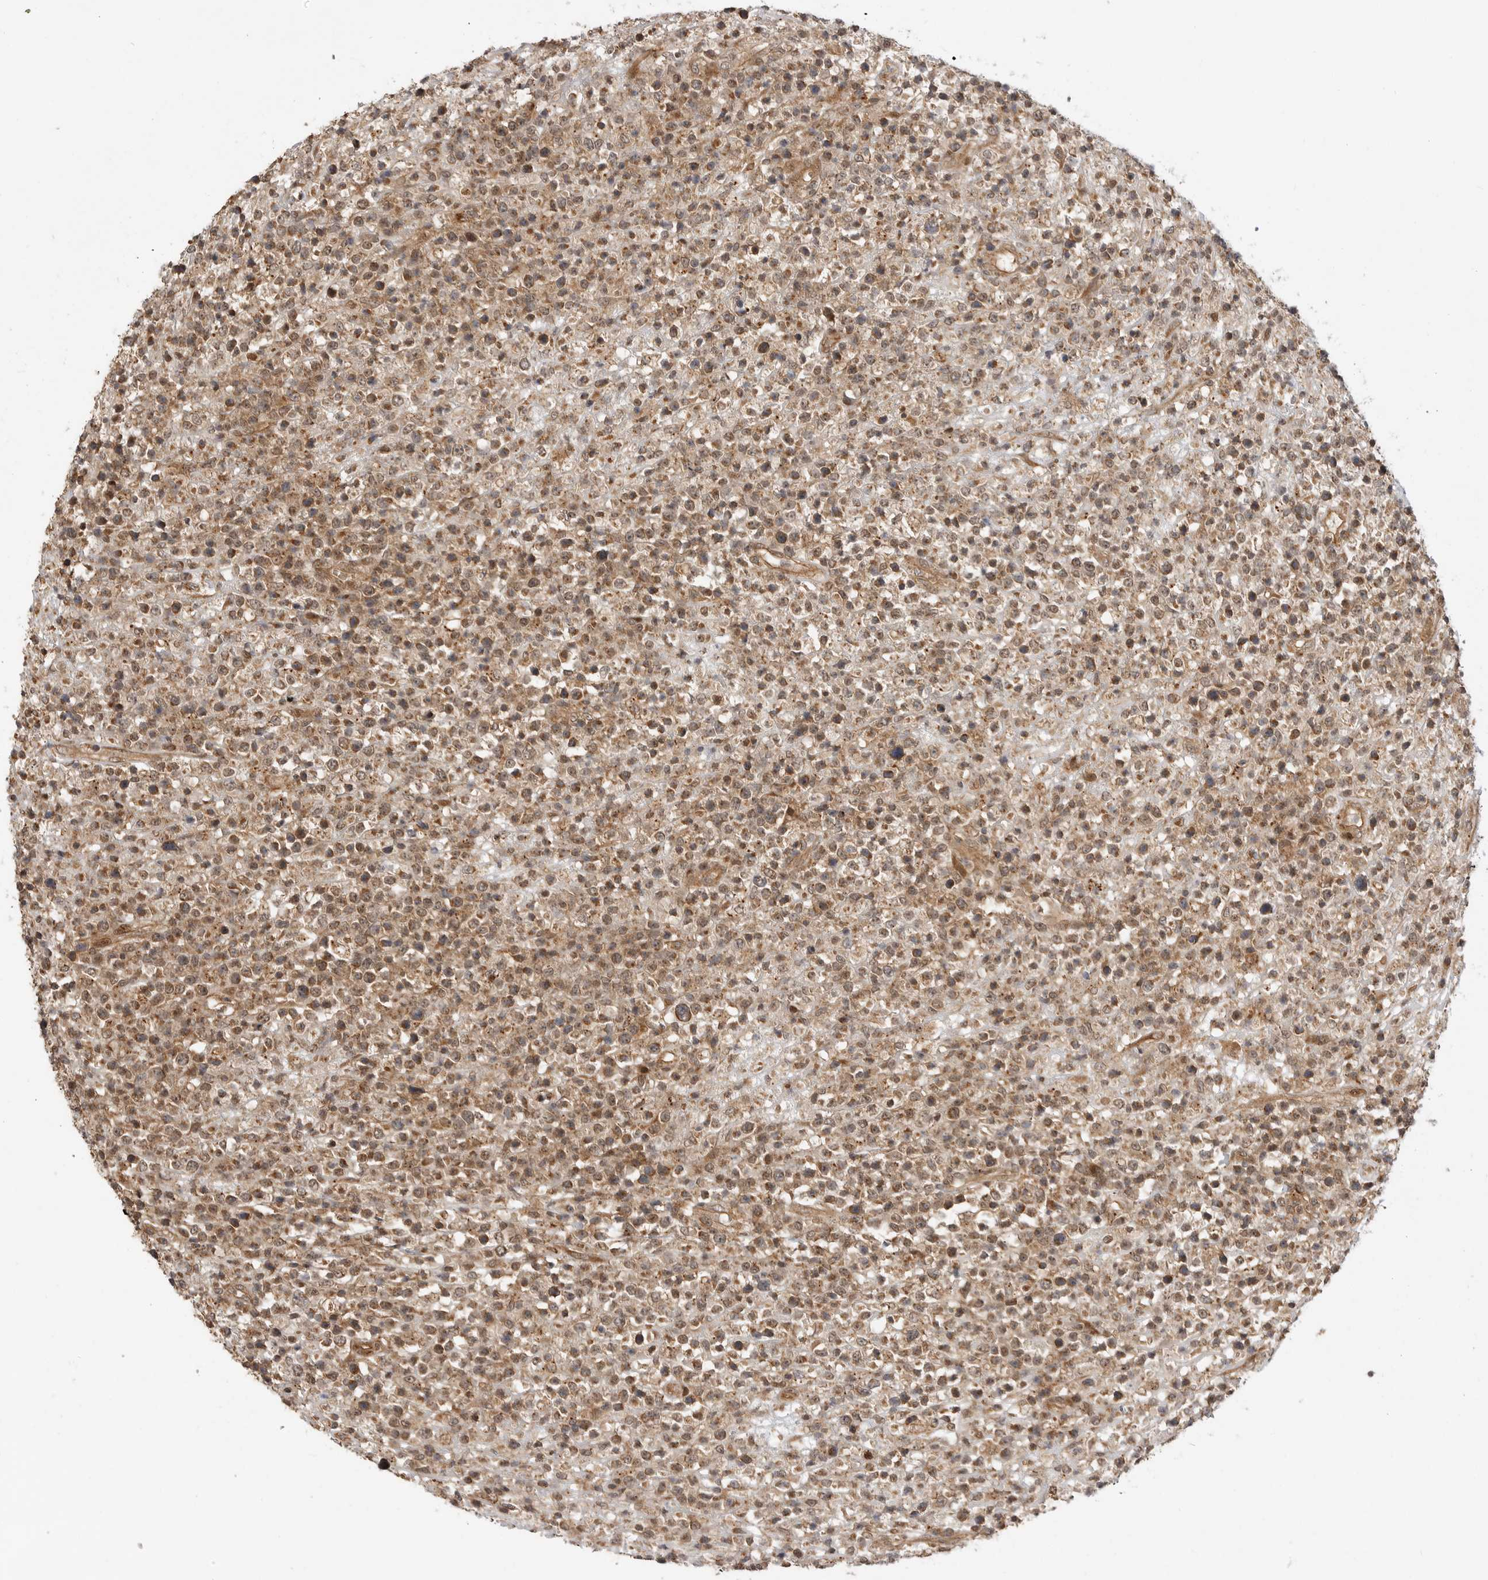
{"staining": {"intensity": "weak", "quantity": ">75%", "location": "cytoplasmic/membranous"}, "tissue": "lymphoma", "cell_type": "Tumor cells", "image_type": "cancer", "snomed": [{"axis": "morphology", "description": "Malignant lymphoma, non-Hodgkin's type, High grade"}, {"axis": "topography", "description": "Colon"}], "caption": "IHC image of neoplastic tissue: malignant lymphoma, non-Hodgkin's type (high-grade) stained using immunohistochemistry (IHC) exhibits low levels of weak protein expression localized specifically in the cytoplasmic/membranous of tumor cells, appearing as a cytoplasmic/membranous brown color.", "gene": "ADPRS", "patient": {"sex": "female", "age": 53}}